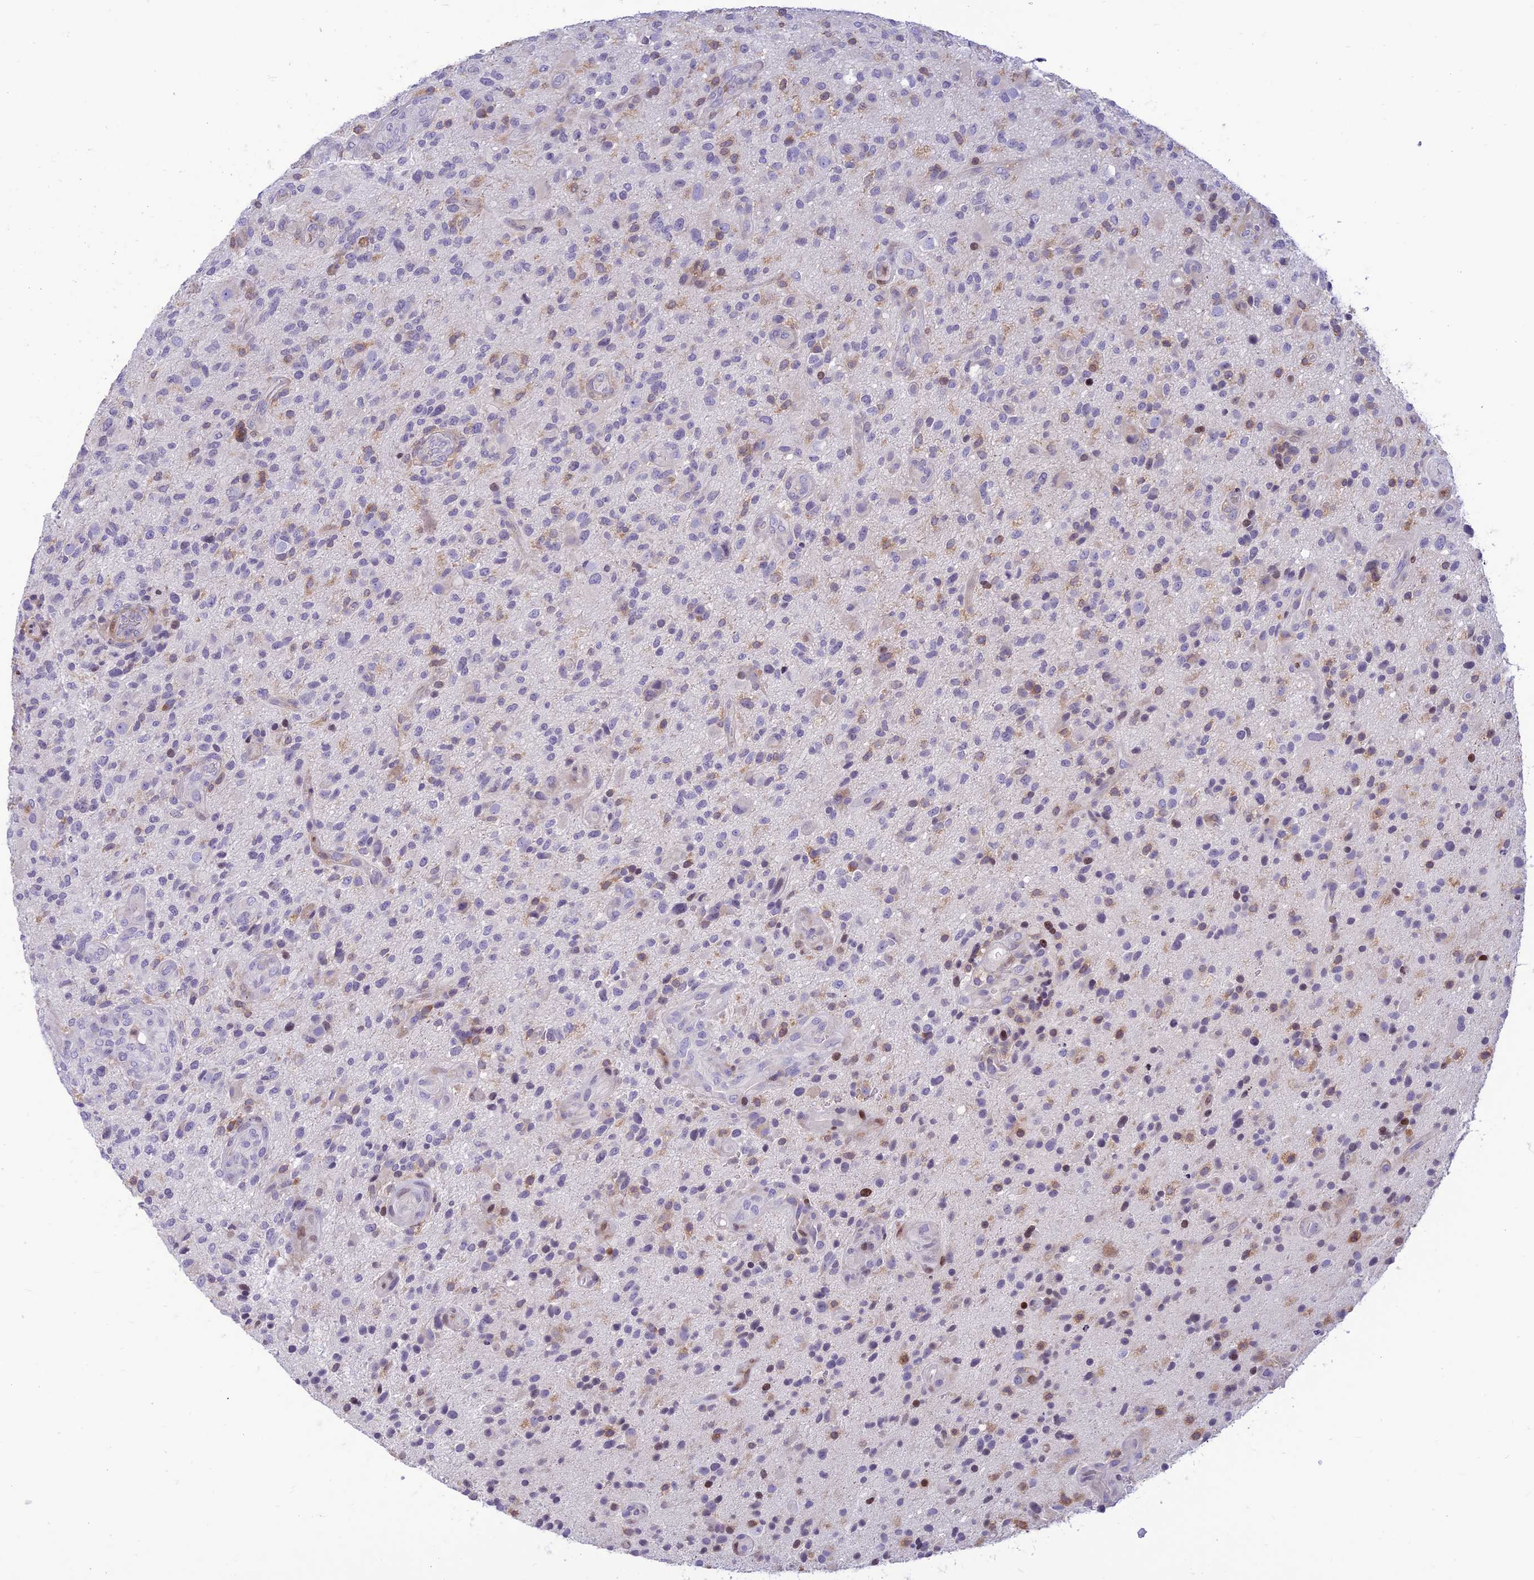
{"staining": {"intensity": "moderate", "quantity": "<25%", "location": "cytoplasmic/membranous"}, "tissue": "glioma", "cell_type": "Tumor cells", "image_type": "cancer", "snomed": [{"axis": "morphology", "description": "Glioma, malignant, High grade"}, {"axis": "topography", "description": "Brain"}], "caption": "Human glioma stained for a protein (brown) shows moderate cytoplasmic/membranous positive staining in about <25% of tumor cells.", "gene": "FAM186B", "patient": {"sex": "male", "age": 47}}